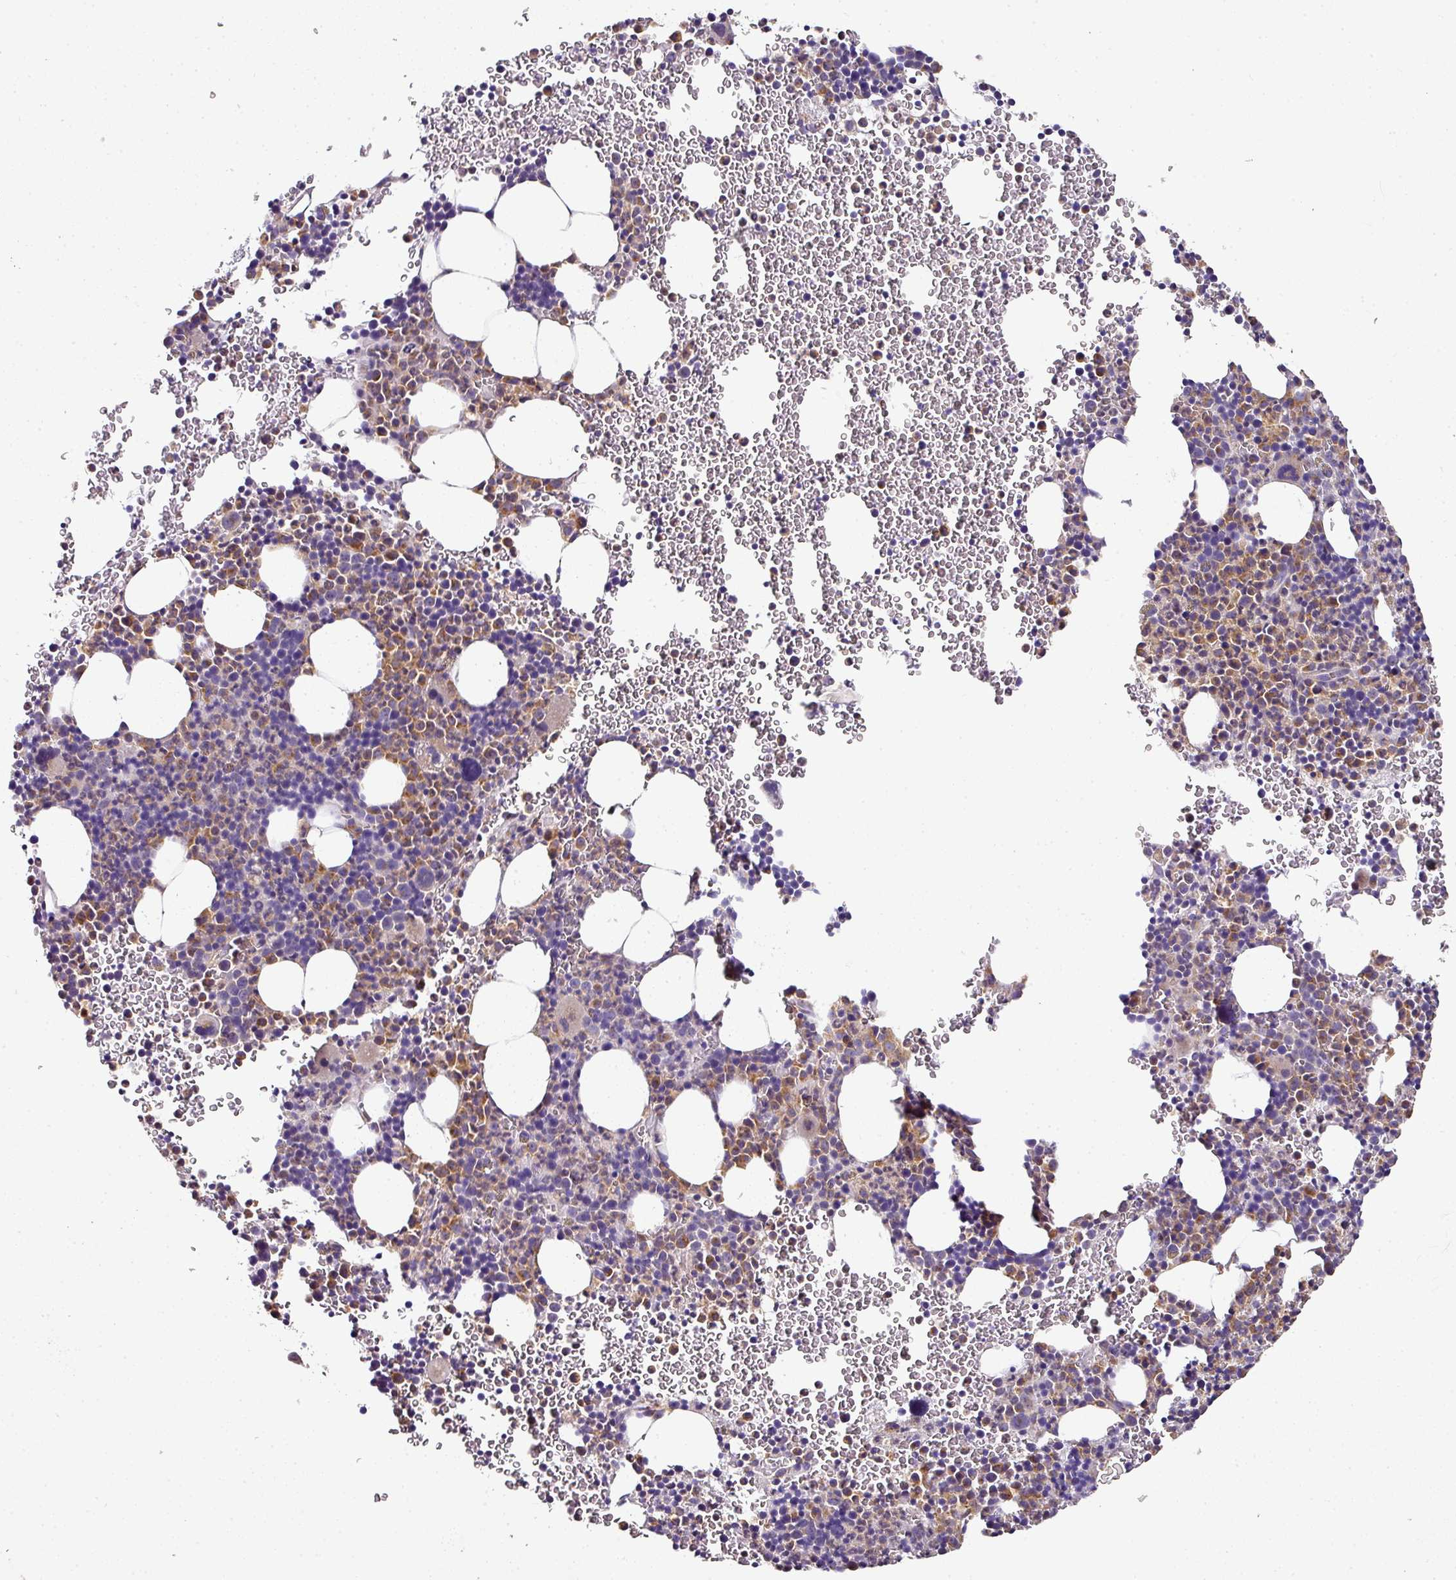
{"staining": {"intensity": "moderate", "quantity": "25%-75%", "location": "cytoplasmic/membranous"}, "tissue": "bone marrow", "cell_type": "Hematopoietic cells", "image_type": "normal", "snomed": [{"axis": "morphology", "description": "Normal tissue, NOS"}, {"axis": "topography", "description": "Bone marrow"}], "caption": "This is an image of immunohistochemistry staining of normal bone marrow, which shows moderate expression in the cytoplasmic/membranous of hematopoietic cells.", "gene": "SKIC2", "patient": {"sex": "male", "age": 61}}